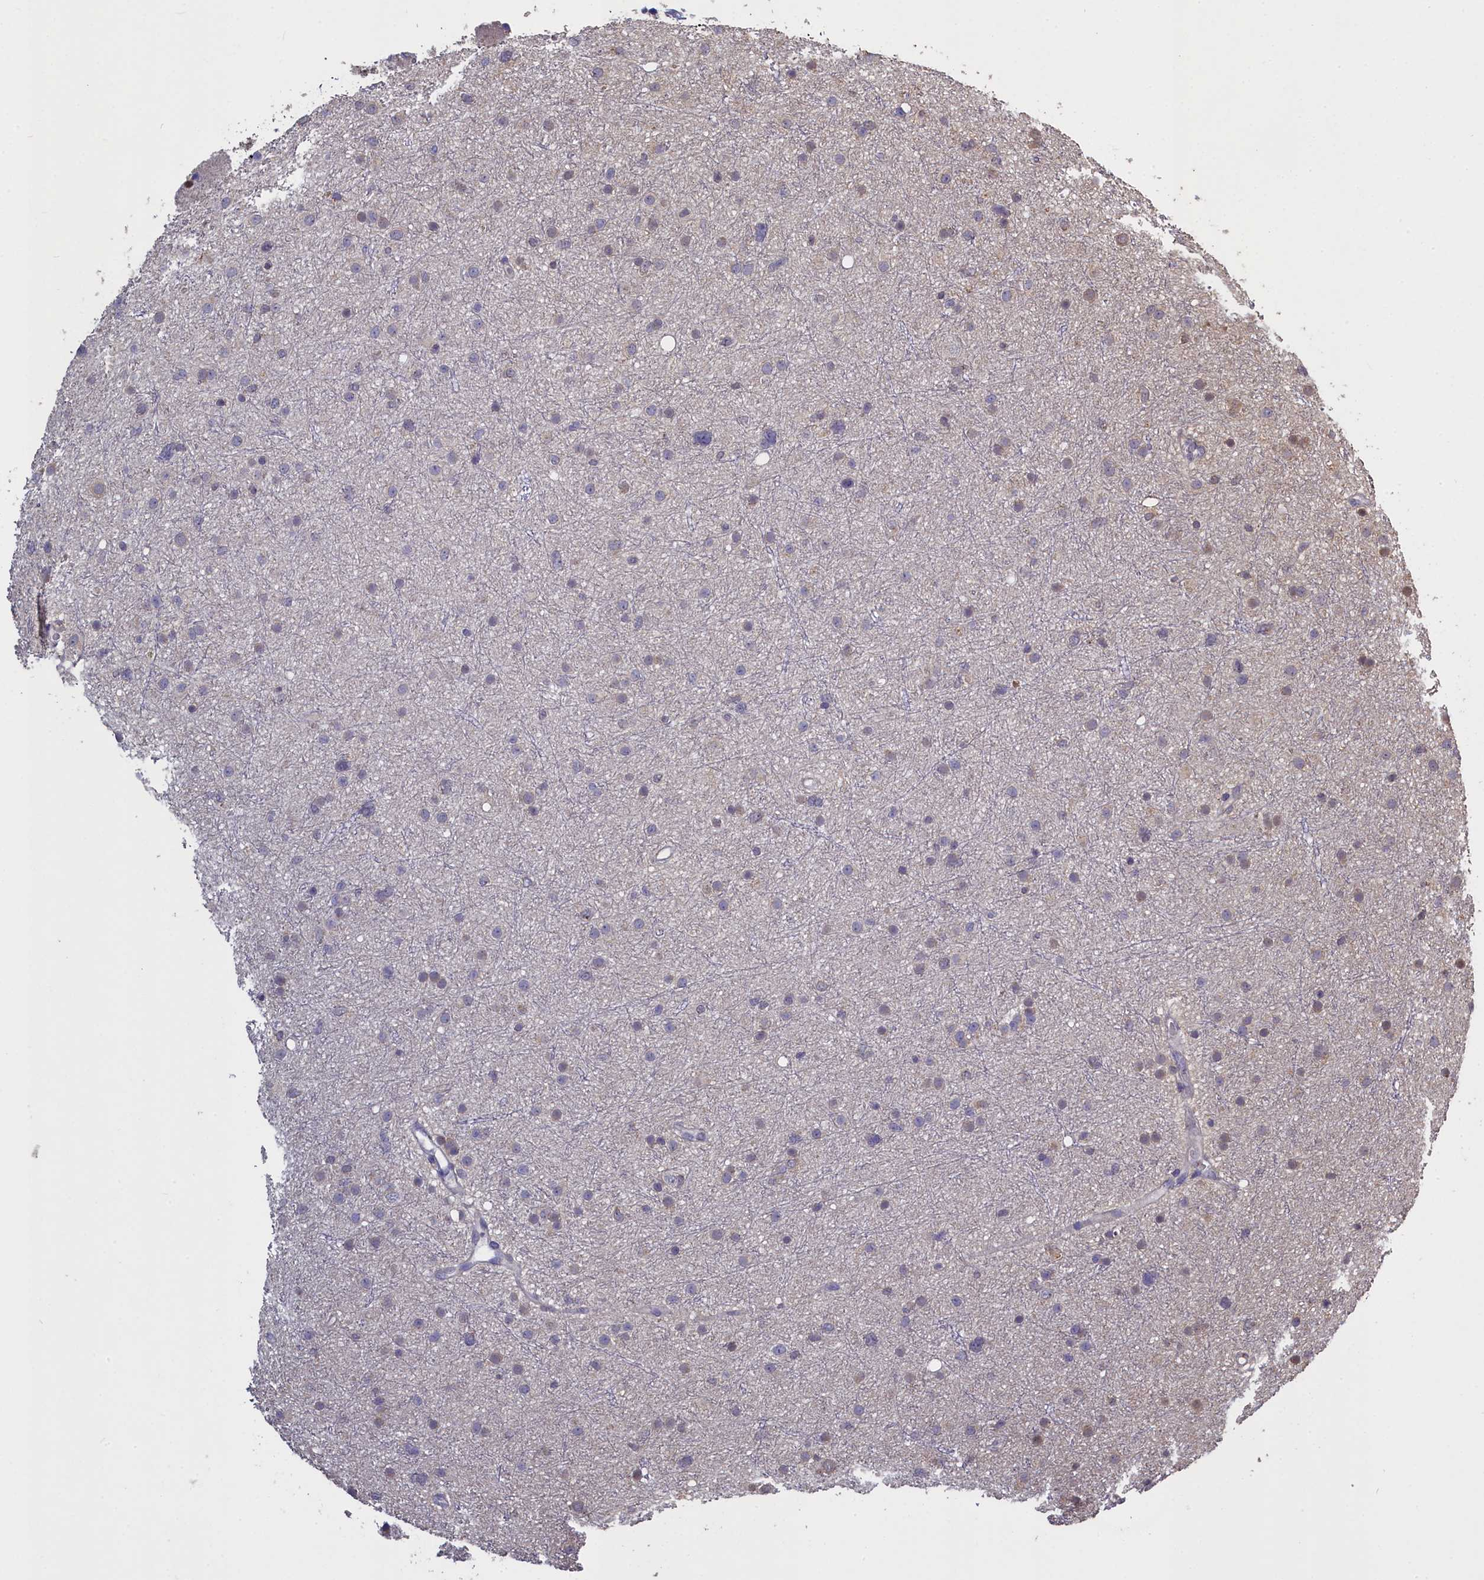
{"staining": {"intensity": "weak", "quantity": "<25%", "location": "cytoplasmic/membranous"}, "tissue": "glioma", "cell_type": "Tumor cells", "image_type": "cancer", "snomed": [{"axis": "morphology", "description": "Glioma, malignant, Low grade"}, {"axis": "topography", "description": "Cerebral cortex"}], "caption": "Tumor cells are negative for protein expression in human malignant low-grade glioma.", "gene": "UCHL3", "patient": {"sex": "female", "age": 39}}